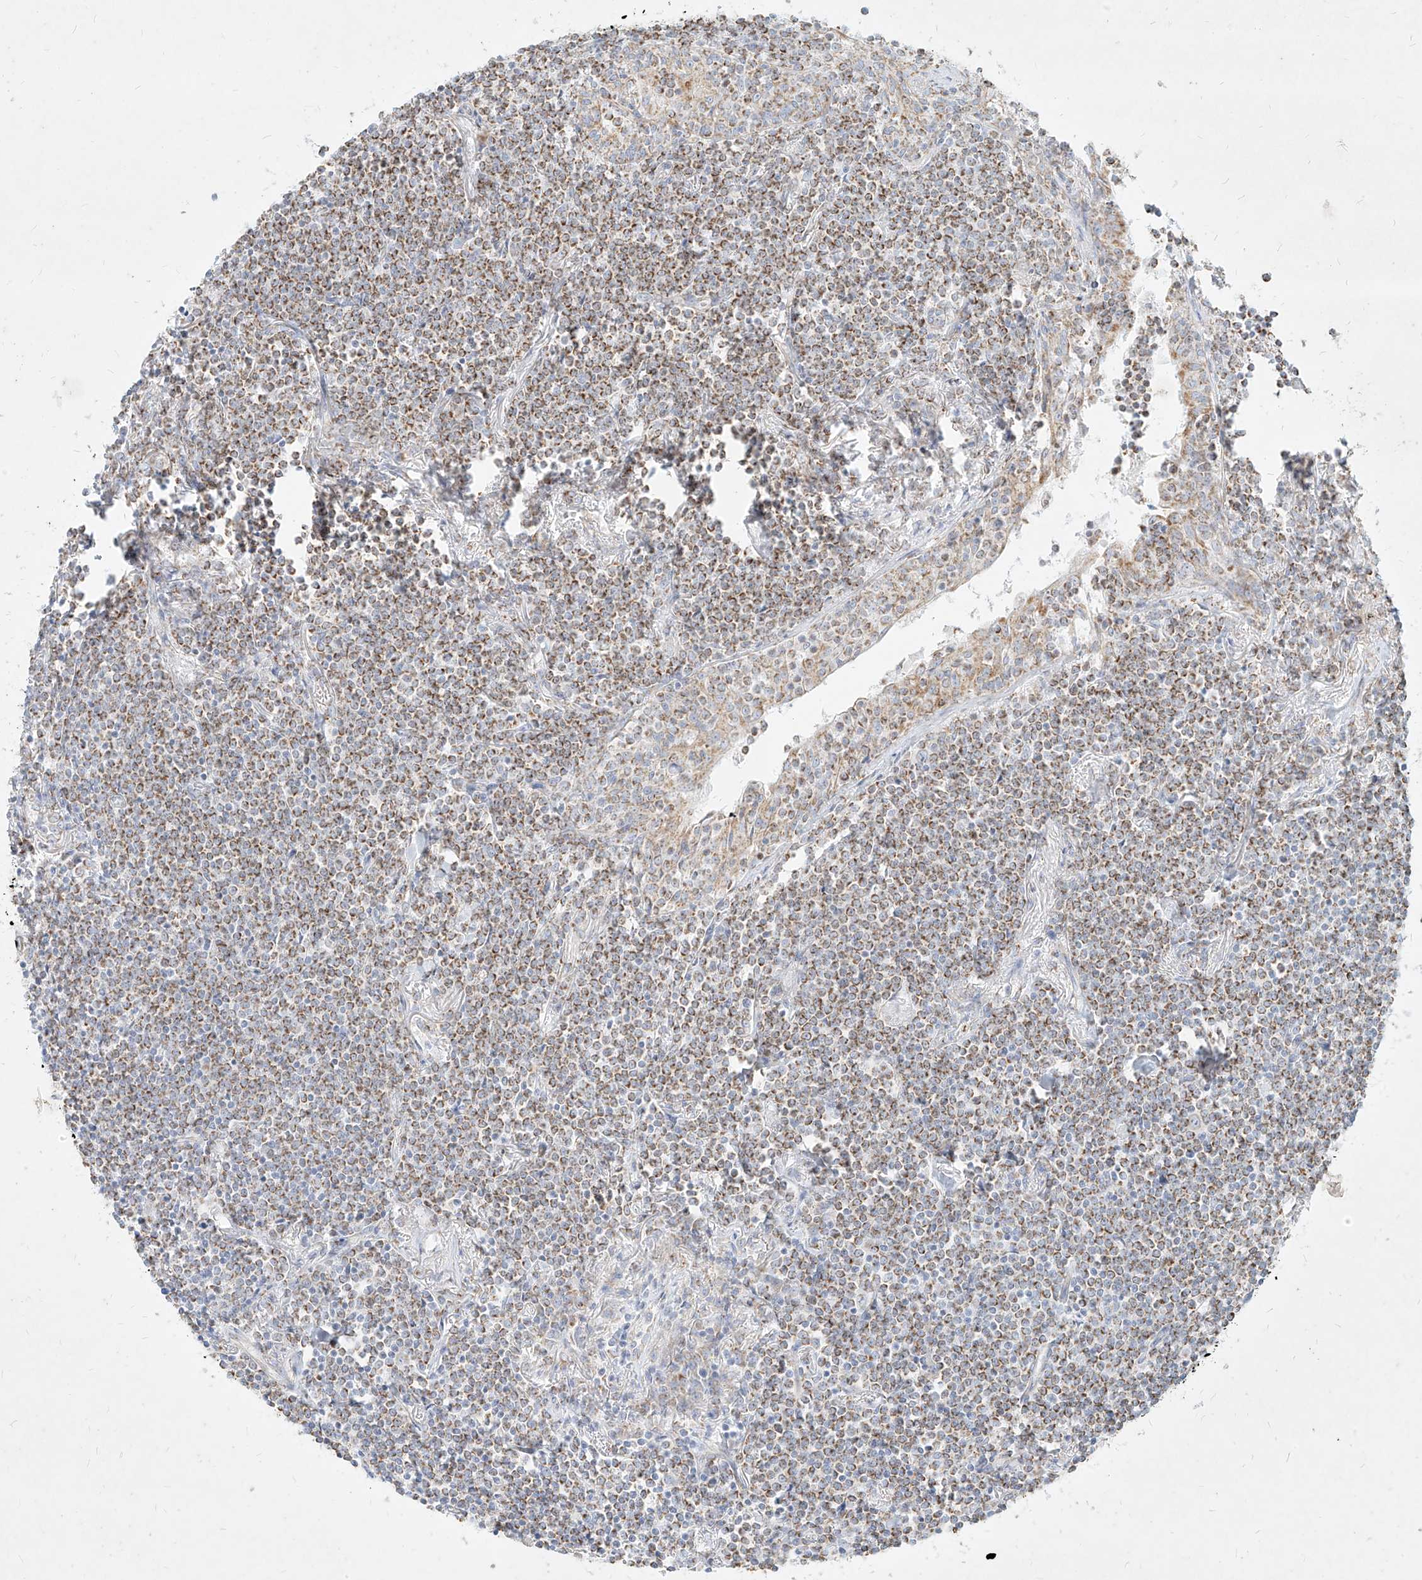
{"staining": {"intensity": "moderate", "quantity": "25%-75%", "location": "cytoplasmic/membranous"}, "tissue": "lymphoma", "cell_type": "Tumor cells", "image_type": "cancer", "snomed": [{"axis": "morphology", "description": "Malignant lymphoma, non-Hodgkin's type, Low grade"}, {"axis": "topography", "description": "Lung"}], "caption": "IHC (DAB) staining of low-grade malignant lymphoma, non-Hodgkin's type exhibits moderate cytoplasmic/membranous protein expression in about 25%-75% of tumor cells.", "gene": "MTX2", "patient": {"sex": "female", "age": 71}}